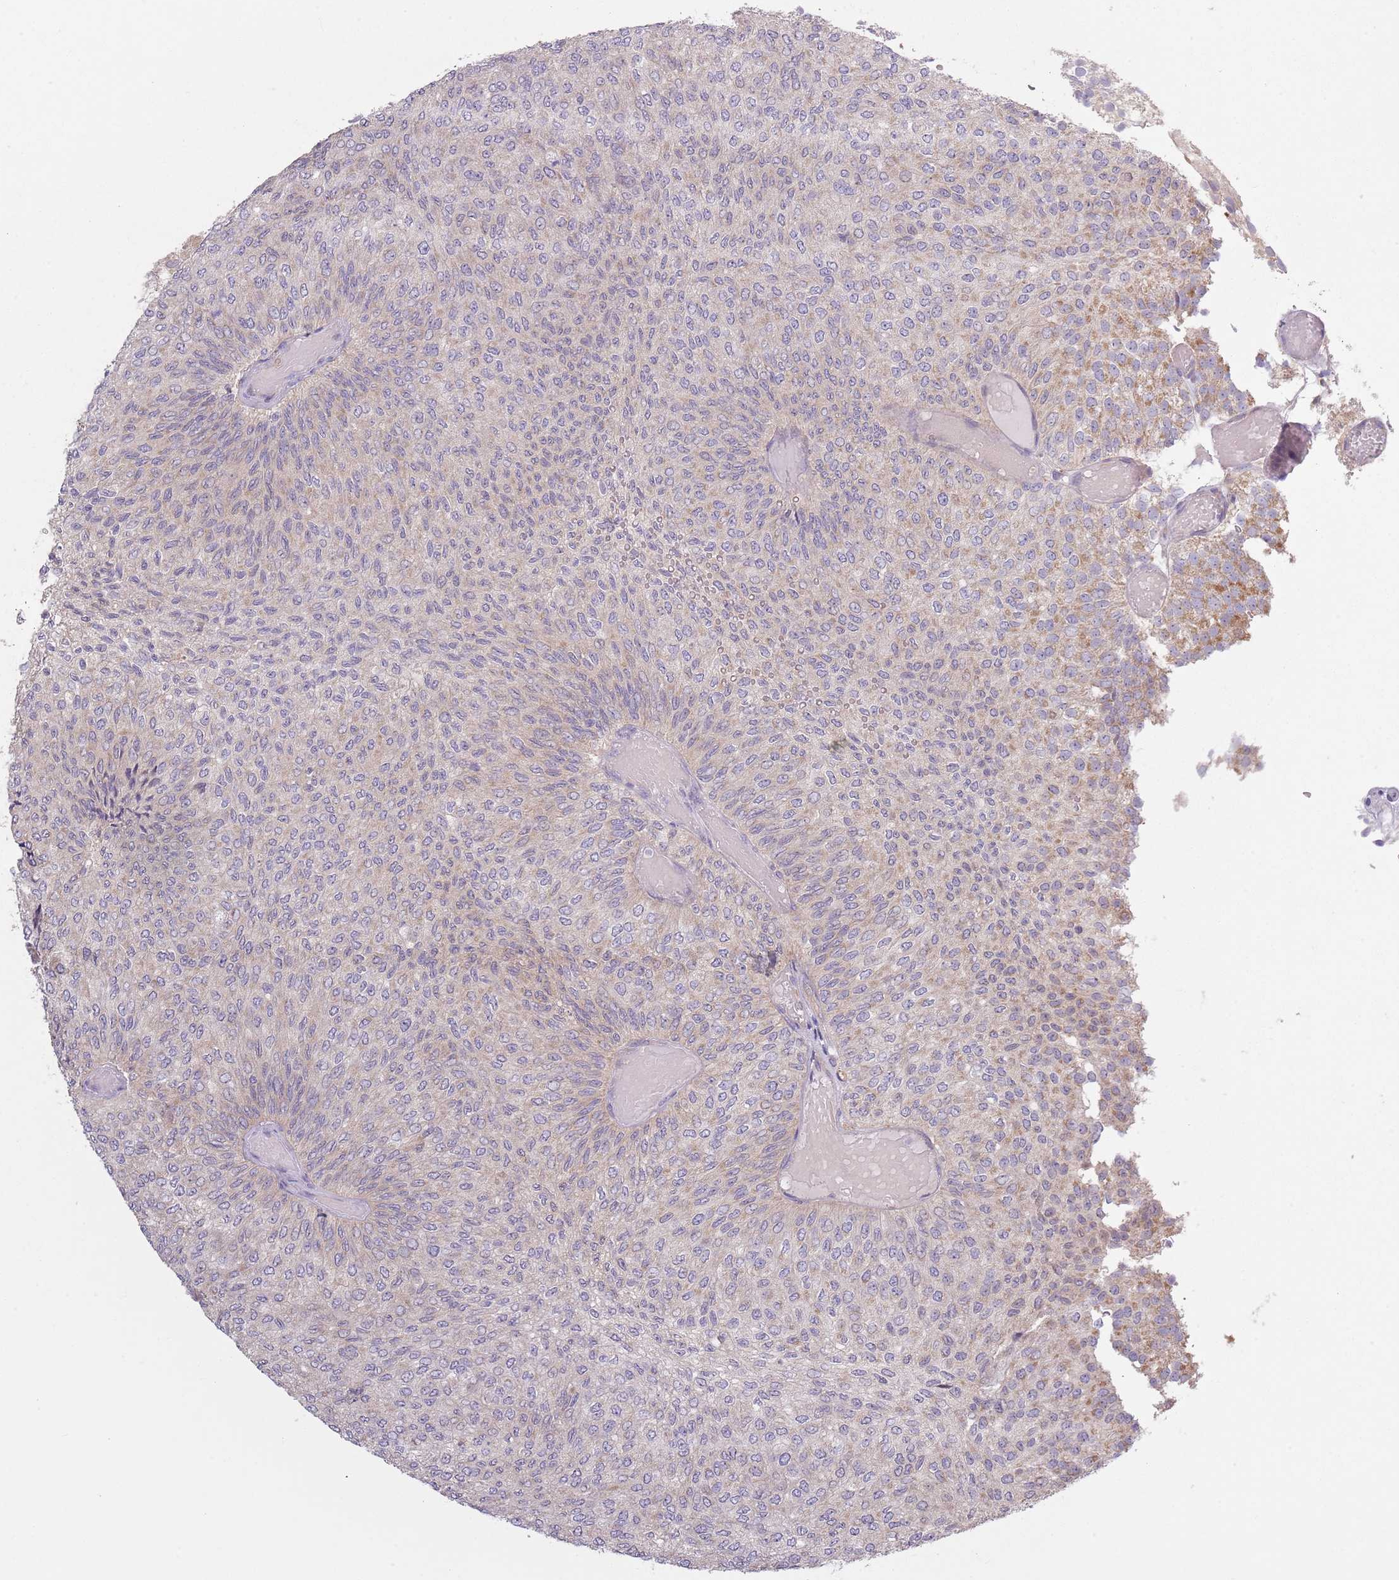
{"staining": {"intensity": "weak", "quantity": "<25%", "location": "cytoplasmic/membranous"}, "tissue": "urothelial cancer", "cell_type": "Tumor cells", "image_type": "cancer", "snomed": [{"axis": "morphology", "description": "Urothelial carcinoma, Low grade"}, {"axis": "topography", "description": "Urinary bladder"}], "caption": "DAB (3,3'-diaminobenzidine) immunohistochemical staining of urothelial cancer displays no significant positivity in tumor cells.", "gene": "COQ5", "patient": {"sex": "male", "age": 78}}